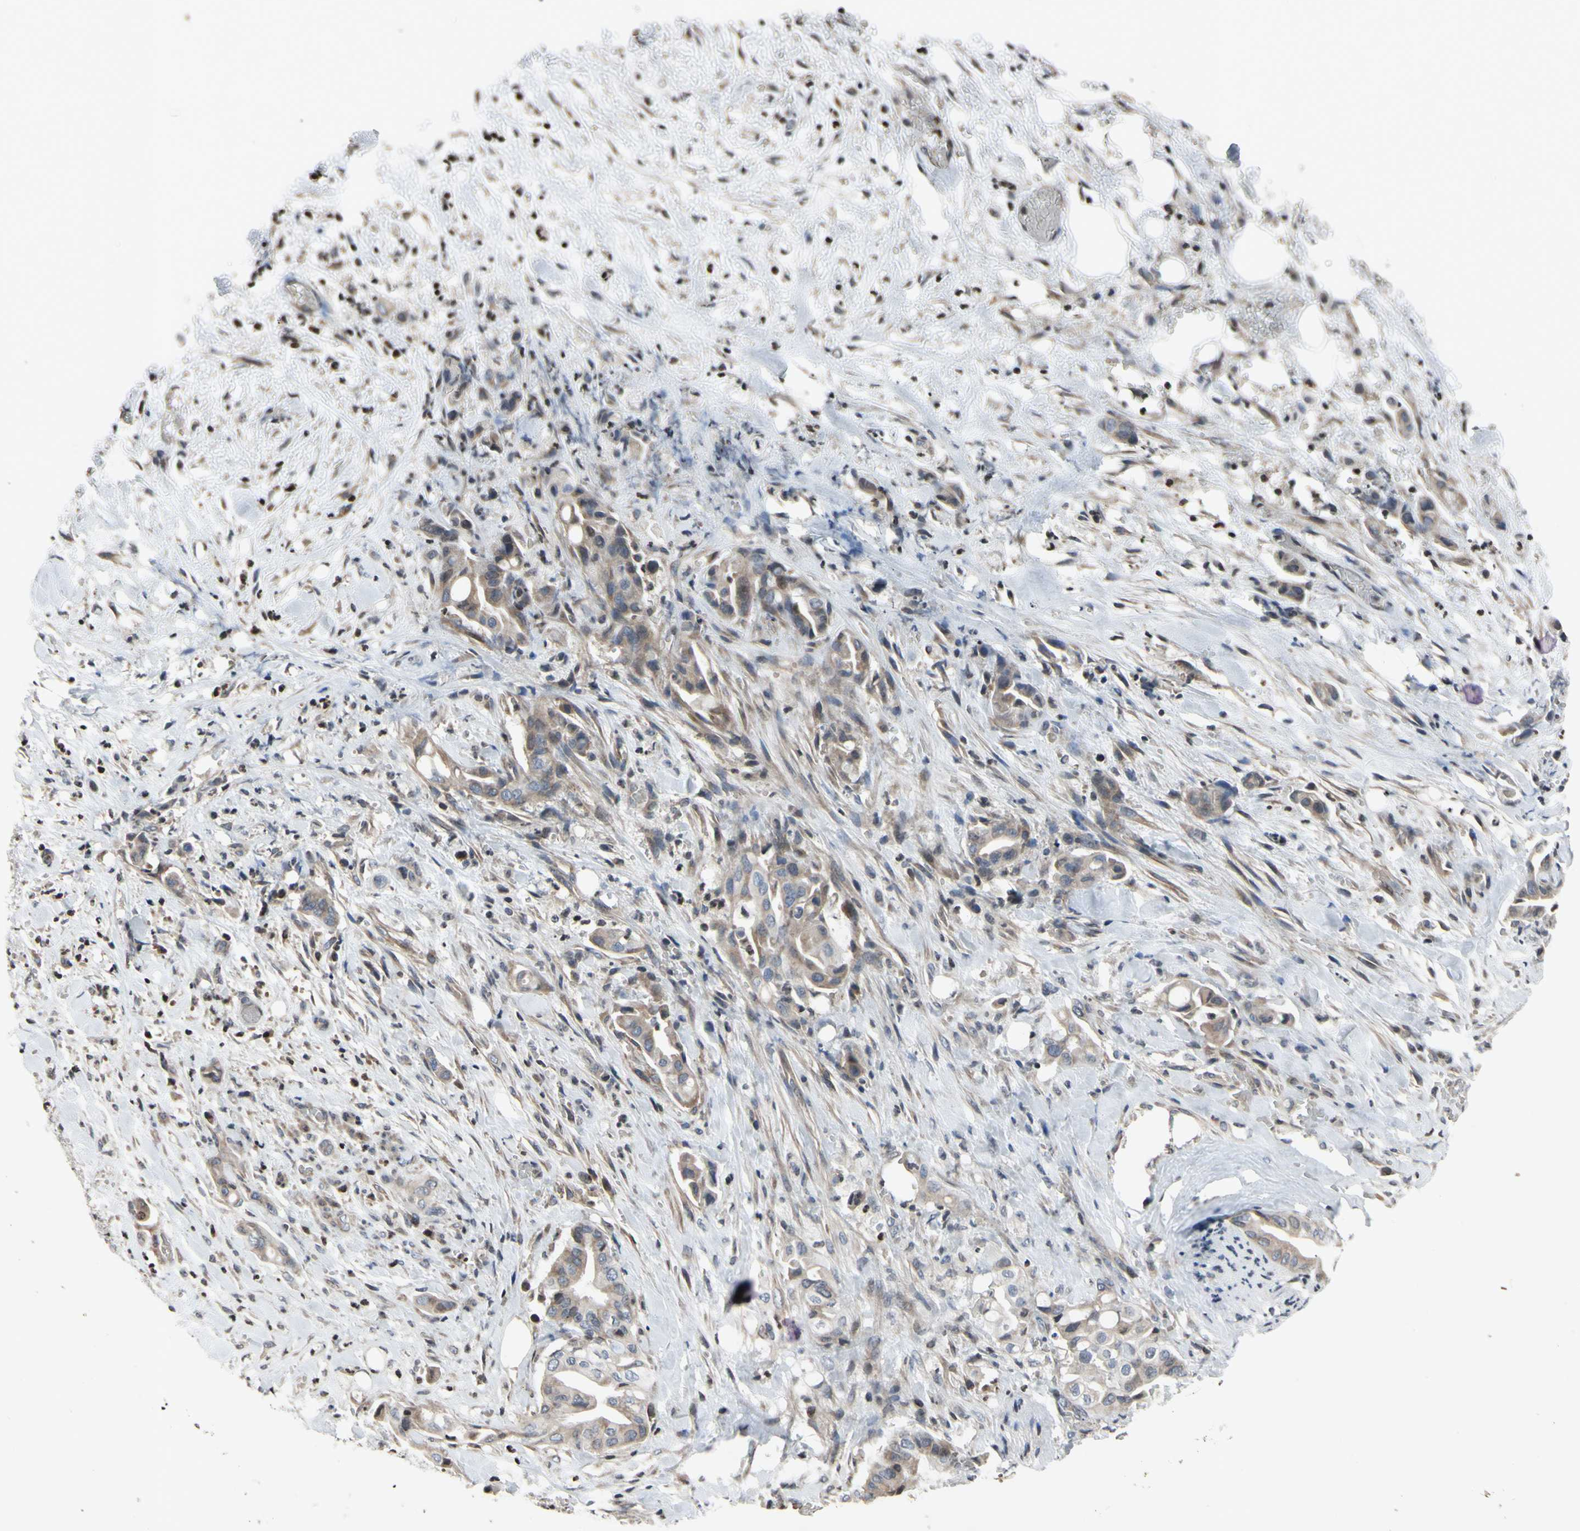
{"staining": {"intensity": "weak", "quantity": "25%-75%", "location": "cytoplasmic/membranous"}, "tissue": "liver cancer", "cell_type": "Tumor cells", "image_type": "cancer", "snomed": [{"axis": "morphology", "description": "Cholangiocarcinoma"}, {"axis": "topography", "description": "Liver"}], "caption": "Immunohistochemical staining of human cholangiocarcinoma (liver) demonstrates low levels of weak cytoplasmic/membranous protein positivity in about 25%-75% of tumor cells. The staining is performed using DAB (3,3'-diaminobenzidine) brown chromogen to label protein expression. The nuclei are counter-stained blue using hematoxylin.", "gene": "ARG1", "patient": {"sex": "female", "age": 68}}